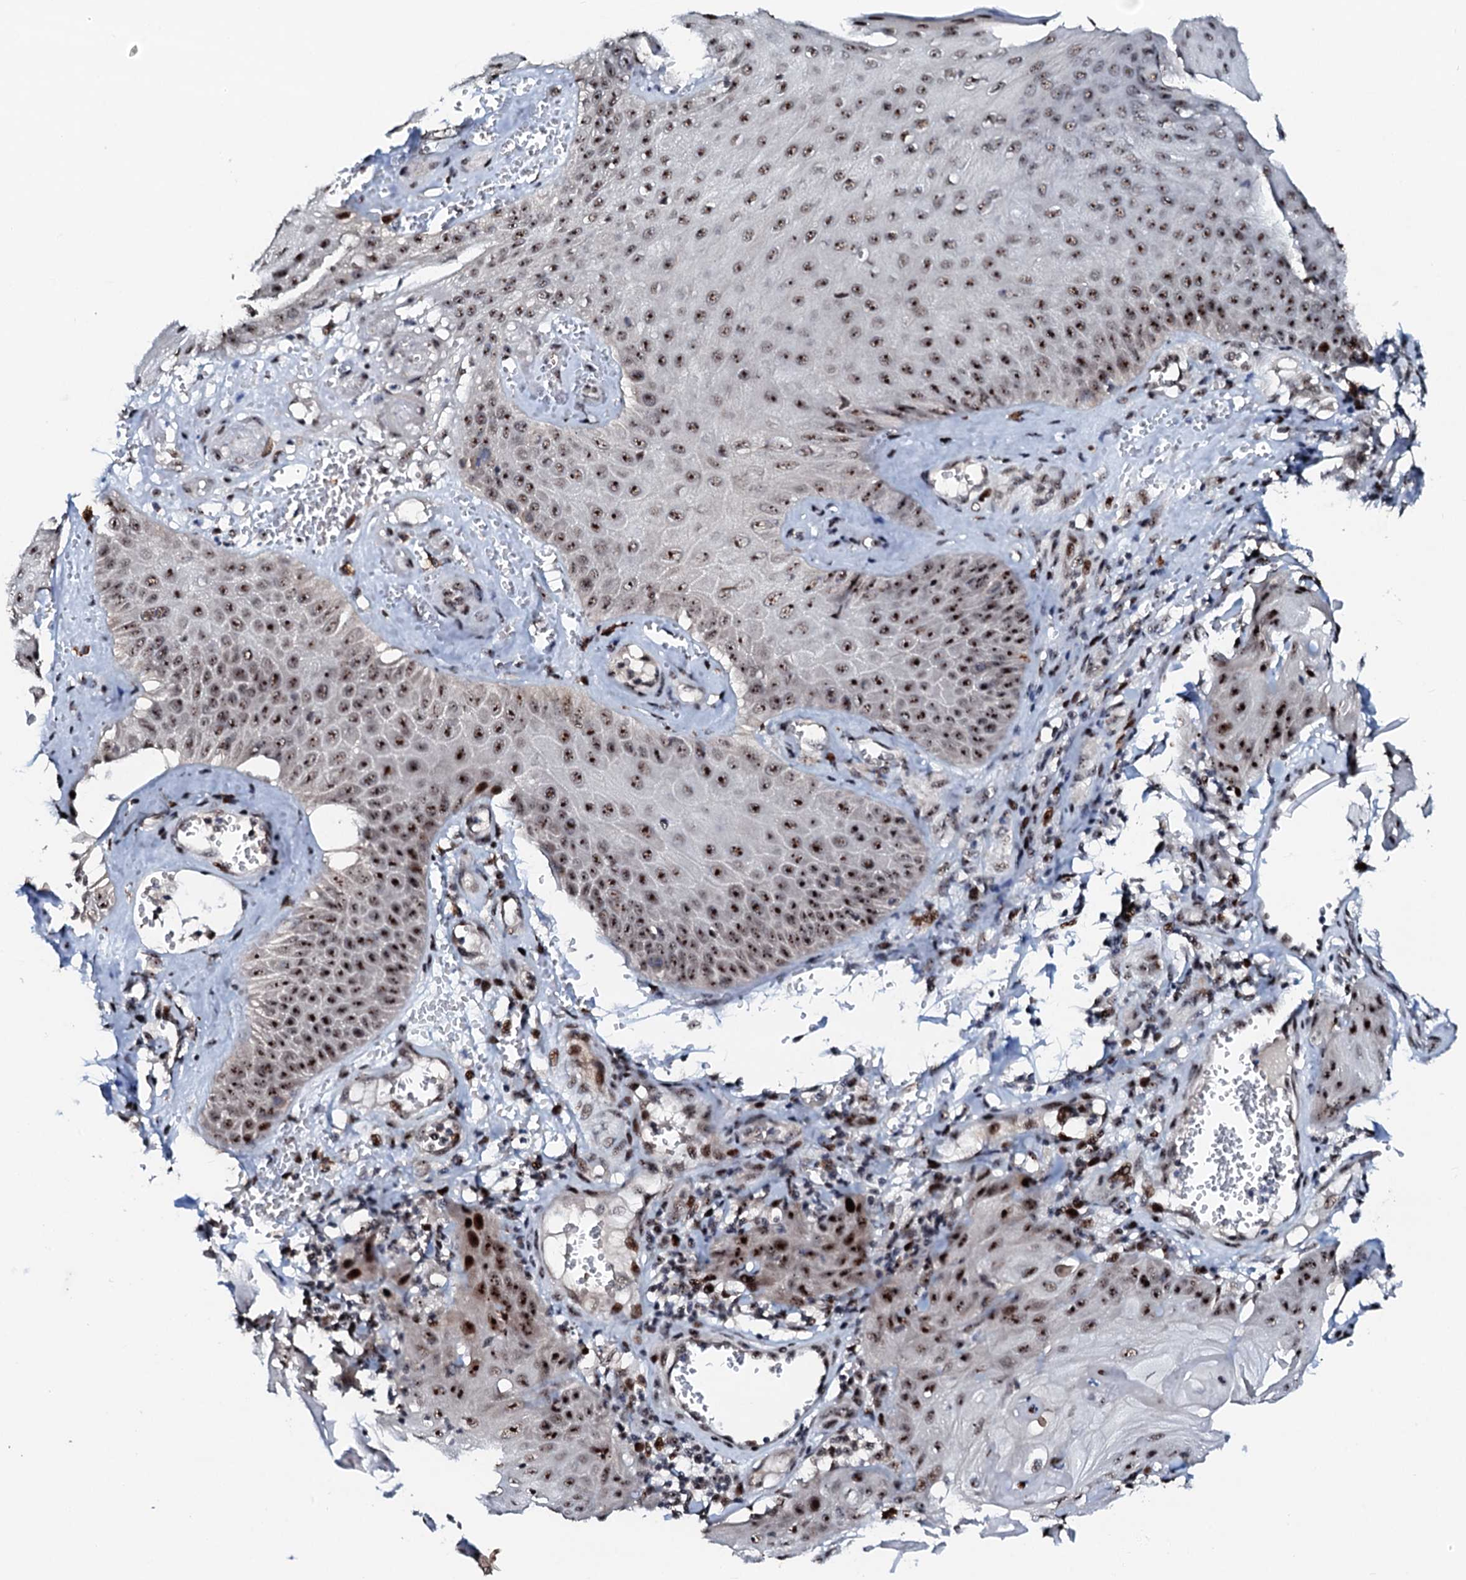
{"staining": {"intensity": "moderate", "quantity": ">75%", "location": "nuclear"}, "tissue": "skin cancer", "cell_type": "Tumor cells", "image_type": "cancer", "snomed": [{"axis": "morphology", "description": "Squamous cell carcinoma, NOS"}, {"axis": "topography", "description": "Skin"}], "caption": "A histopathology image of skin squamous cell carcinoma stained for a protein exhibits moderate nuclear brown staining in tumor cells.", "gene": "NEUROG3", "patient": {"sex": "male", "age": 74}}